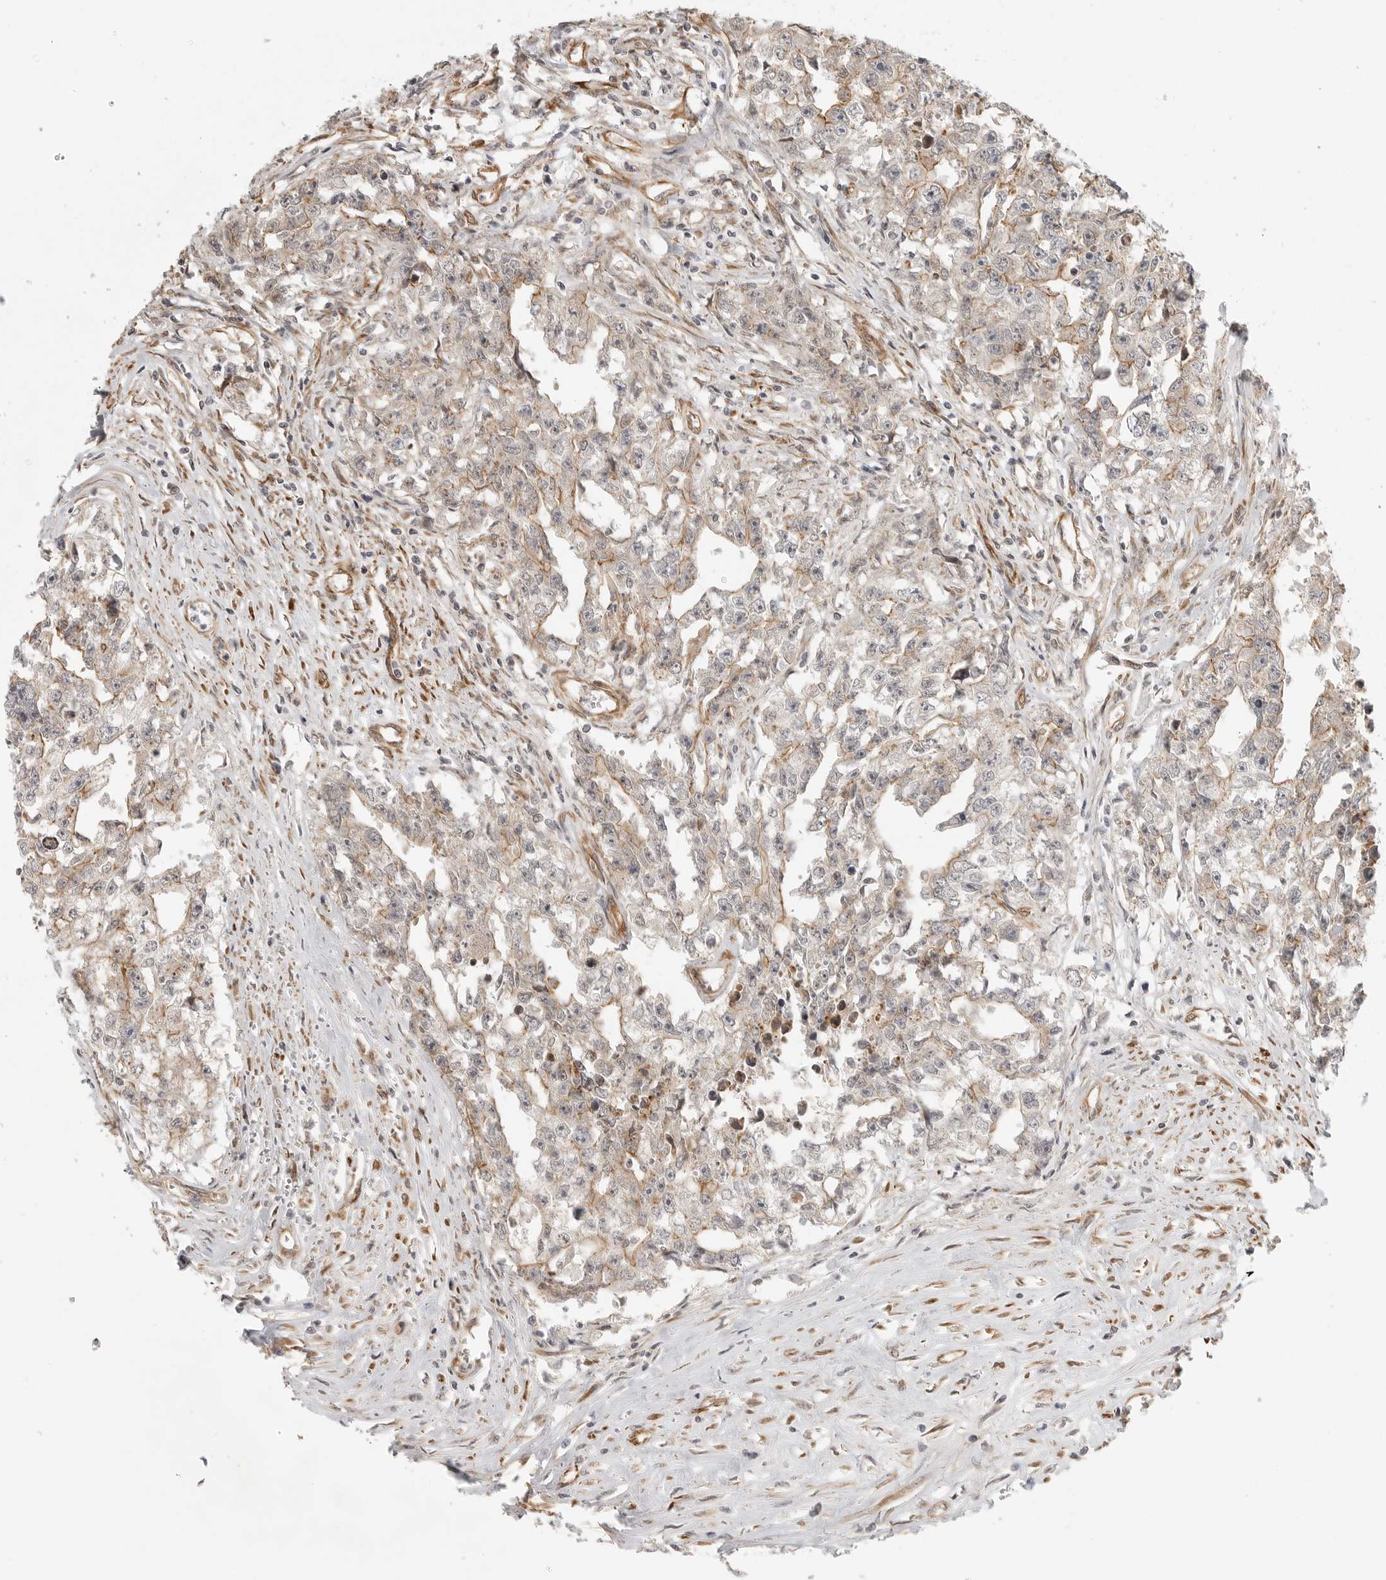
{"staining": {"intensity": "moderate", "quantity": "<25%", "location": "cytoplasmic/membranous"}, "tissue": "testis cancer", "cell_type": "Tumor cells", "image_type": "cancer", "snomed": [{"axis": "morphology", "description": "Seminoma, NOS"}, {"axis": "morphology", "description": "Carcinoma, Embryonal, NOS"}, {"axis": "topography", "description": "Testis"}], "caption": "This histopathology image displays immunohistochemistry staining of testis cancer (embryonal carcinoma), with low moderate cytoplasmic/membranous staining in about <25% of tumor cells.", "gene": "ATOH7", "patient": {"sex": "male", "age": 43}}